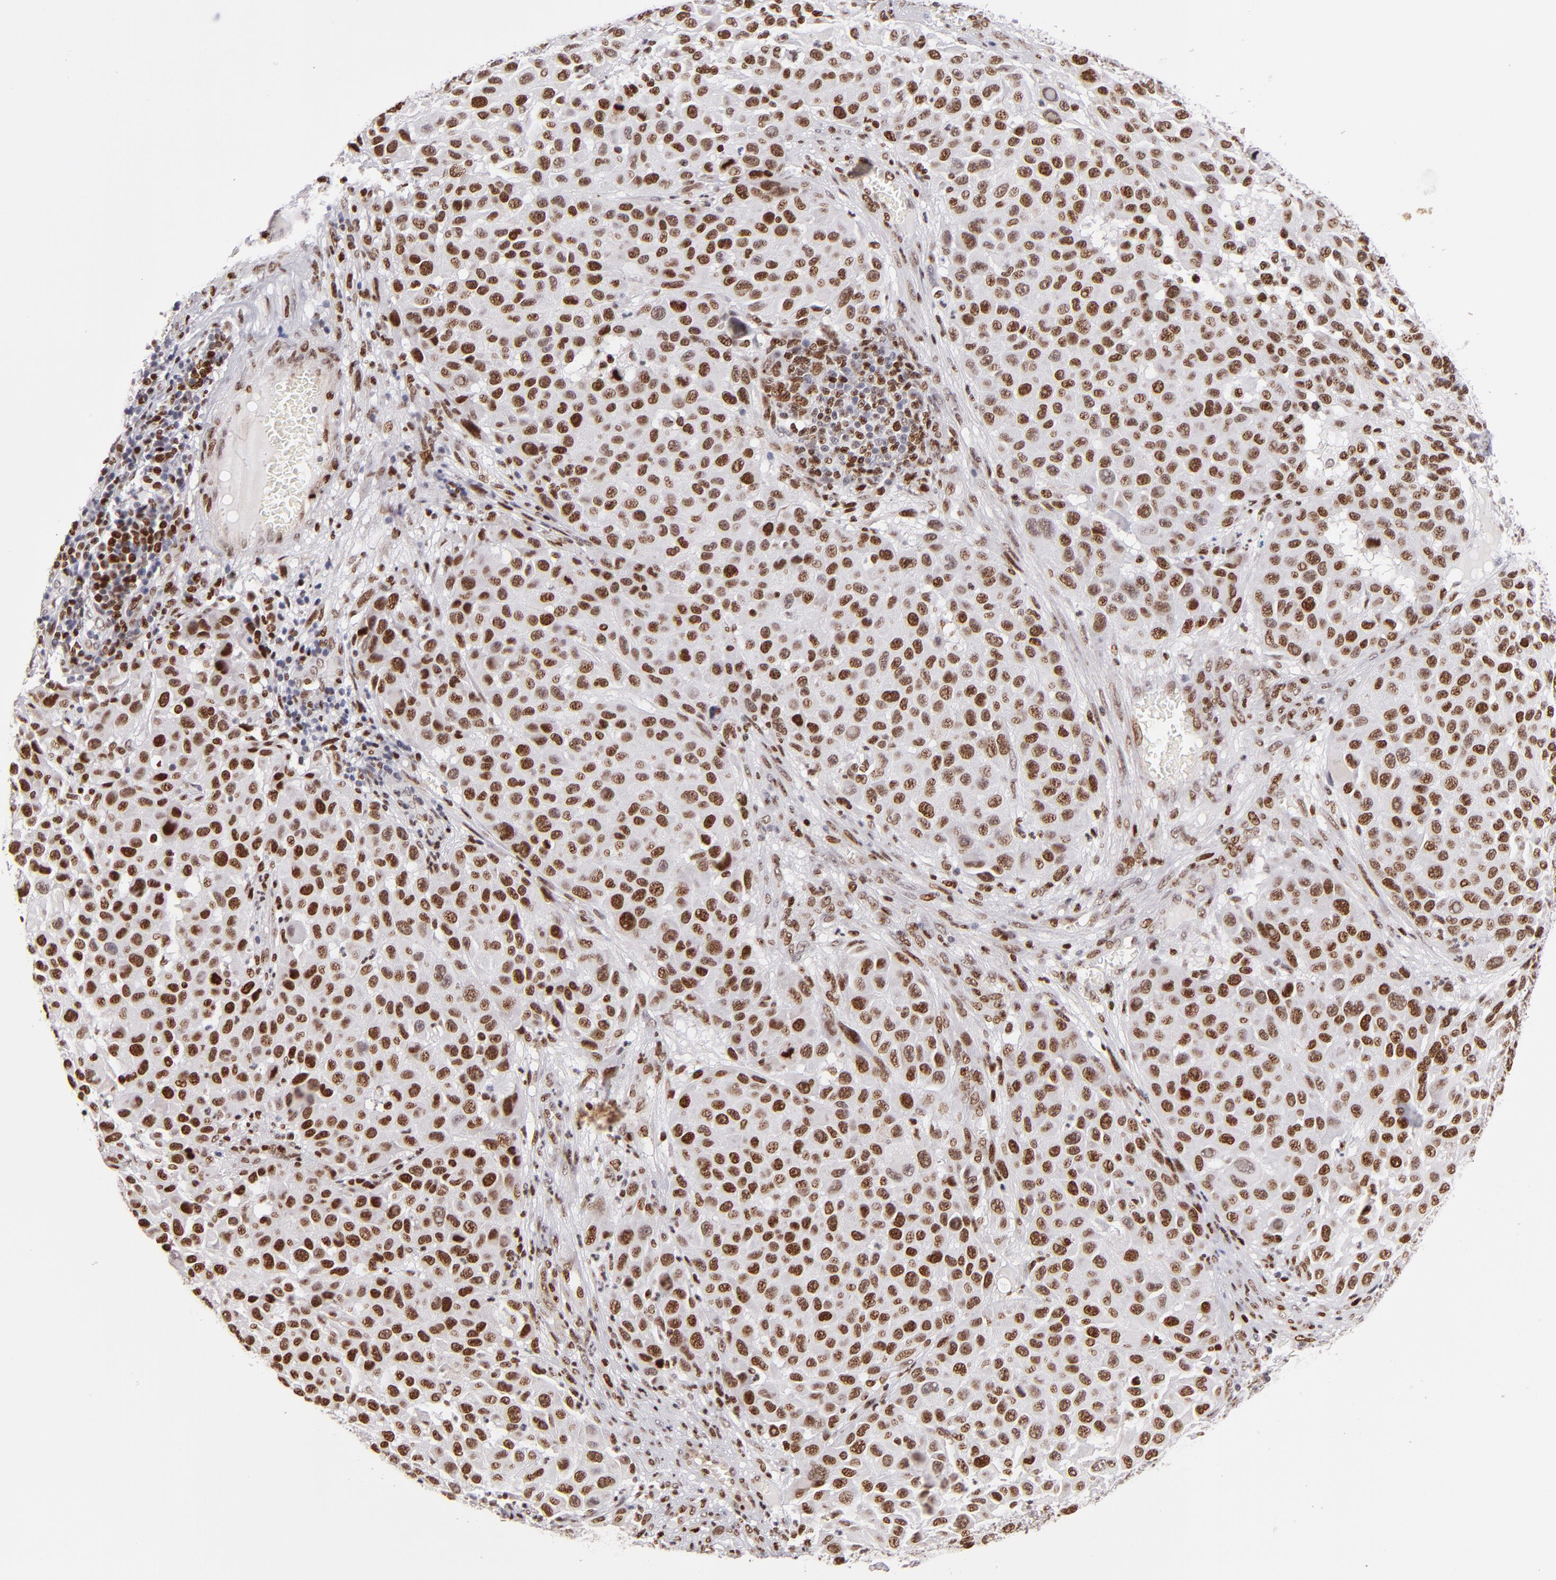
{"staining": {"intensity": "strong", "quantity": ">75%", "location": "nuclear"}, "tissue": "melanoma", "cell_type": "Tumor cells", "image_type": "cancer", "snomed": [{"axis": "morphology", "description": "Malignant melanoma, Metastatic site"}, {"axis": "topography", "description": "Lymph node"}], "caption": "Human melanoma stained with a brown dye demonstrates strong nuclear positive expression in approximately >75% of tumor cells.", "gene": "POLA1", "patient": {"sex": "male", "age": 61}}